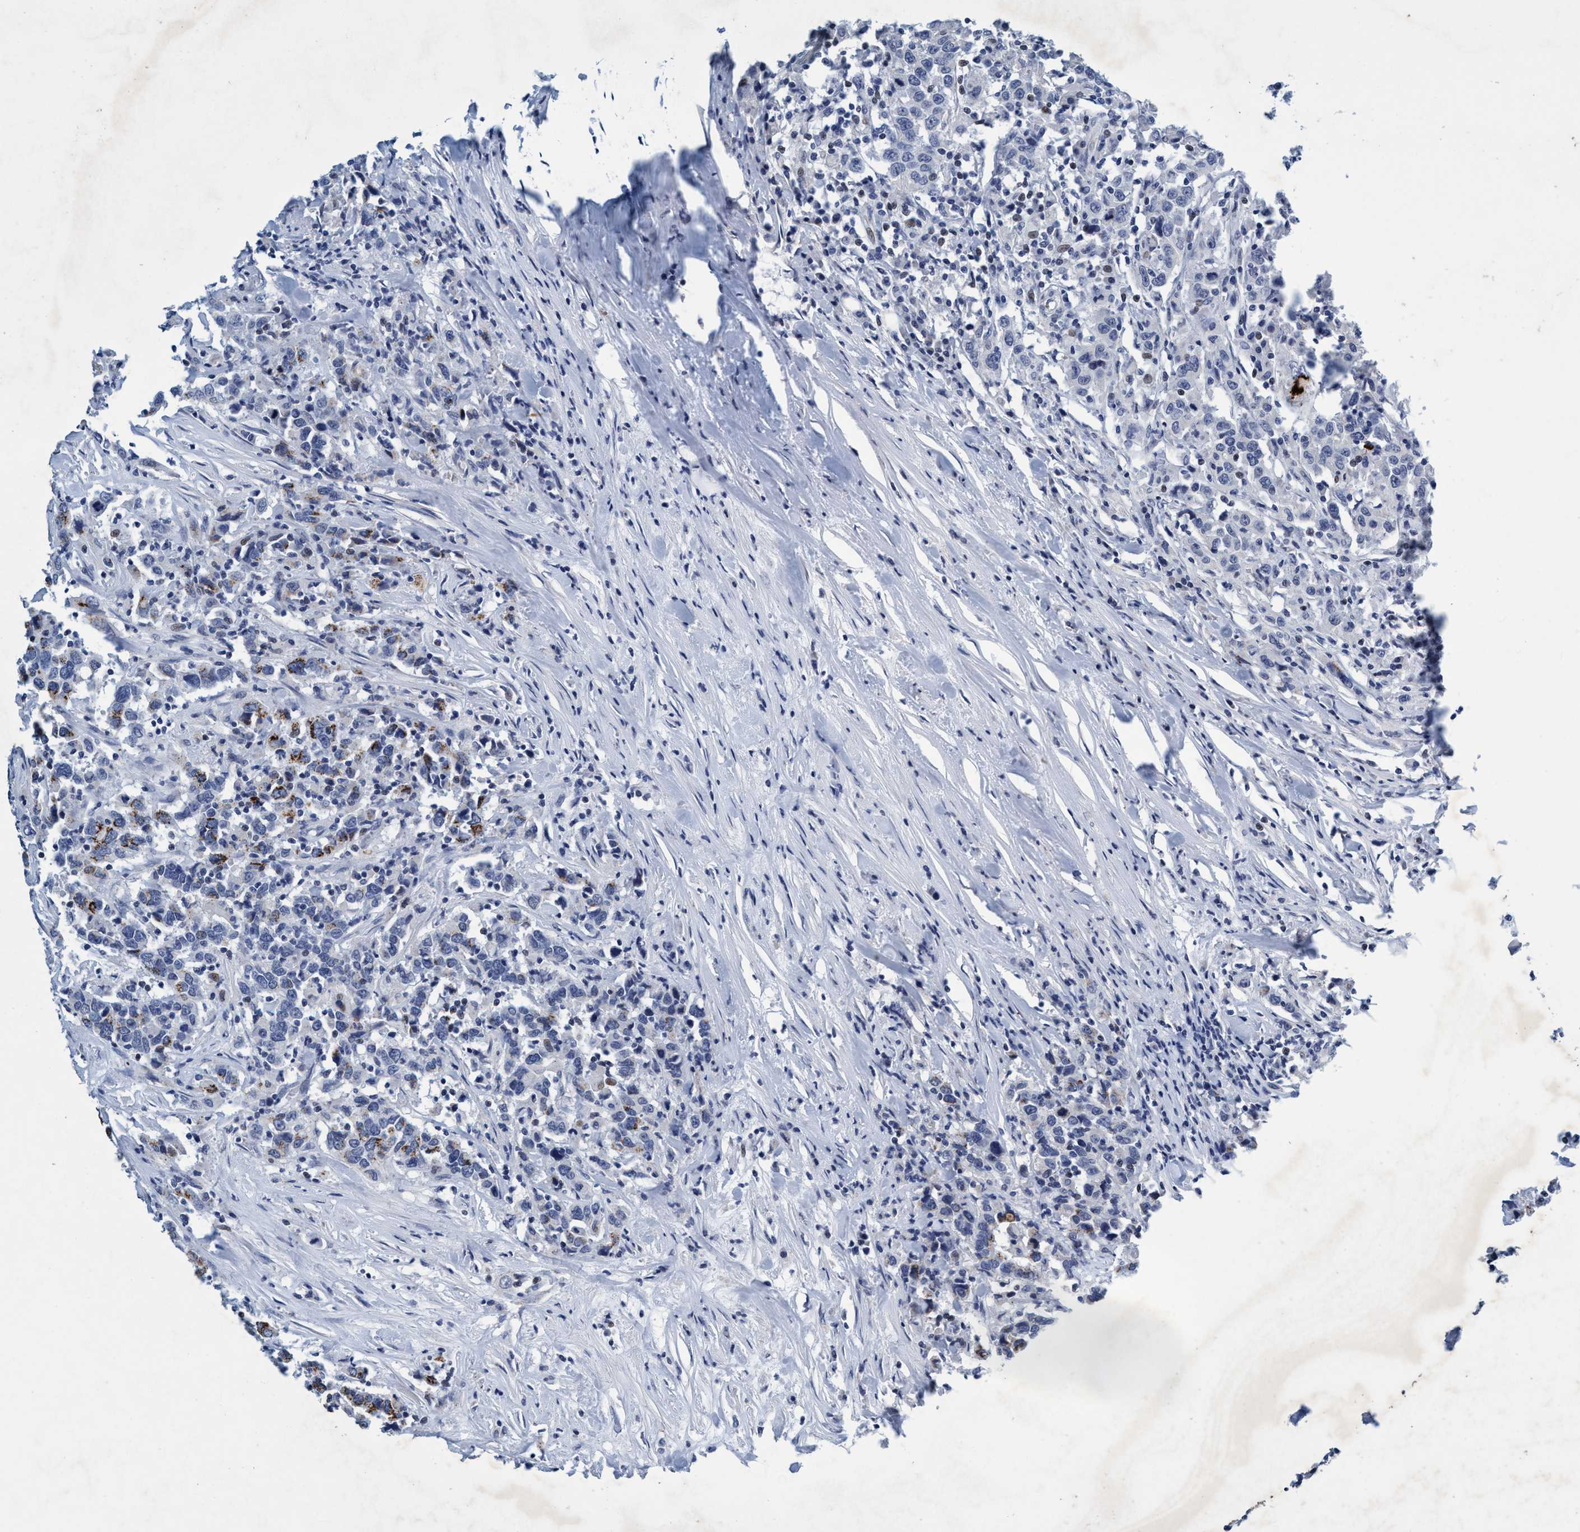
{"staining": {"intensity": "moderate", "quantity": "<25%", "location": "cytoplasmic/membranous"}, "tissue": "urothelial cancer", "cell_type": "Tumor cells", "image_type": "cancer", "snomed": [{"axis": "morphology", "description": "Urothelial carcinoma, High grade"}, {"axis": "topography", "description": "Urinary bladder"}], "caption": "There is low levels of moderate cytoplasmic/membranous staining in tumor cells of urothelial cancer, as demonstrated by immunohistochemical staining (brown color).", "gene": "GRB14", "patient": {"sex": "male", "age": 61}}